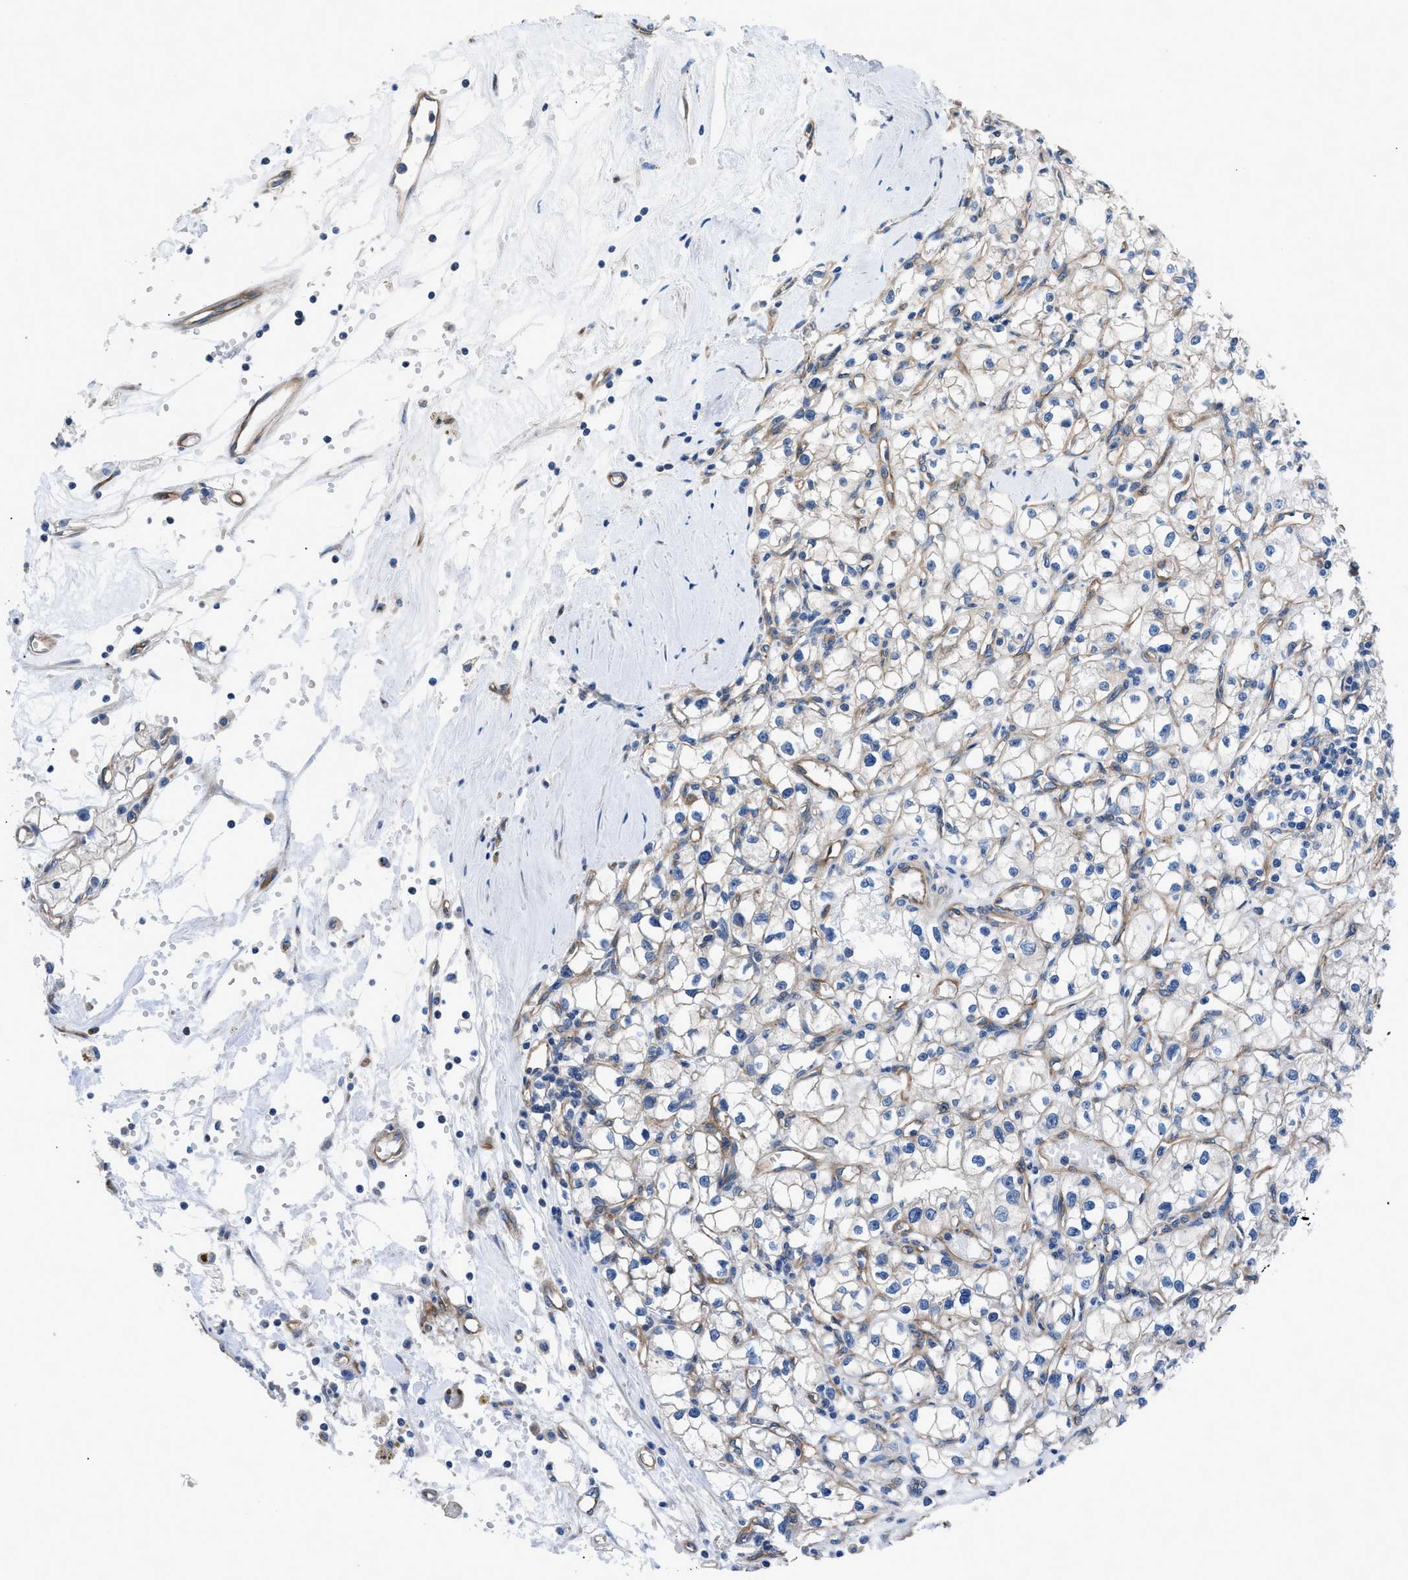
{"staining": {"intensity": "weak", "quantity": ">75%", "location": "cytoplasmic/membranous"}, "tissue": "renal cancer", "cell_type": "Tumor cells", "image_type": "cancer", "snomed": [{"axis": "morphology", "description": "Adenocarcinoma, NOS"}, {"axis": "topography", "description": "Kidney"}], "caption": "Tumor cells display weak cytoplasmic/membranous staining in approximately >75% of cells in renal cancer (adenocarcinoma).", "gene": "TRIP4", "patient": {"sex": "male", "age": 56}}